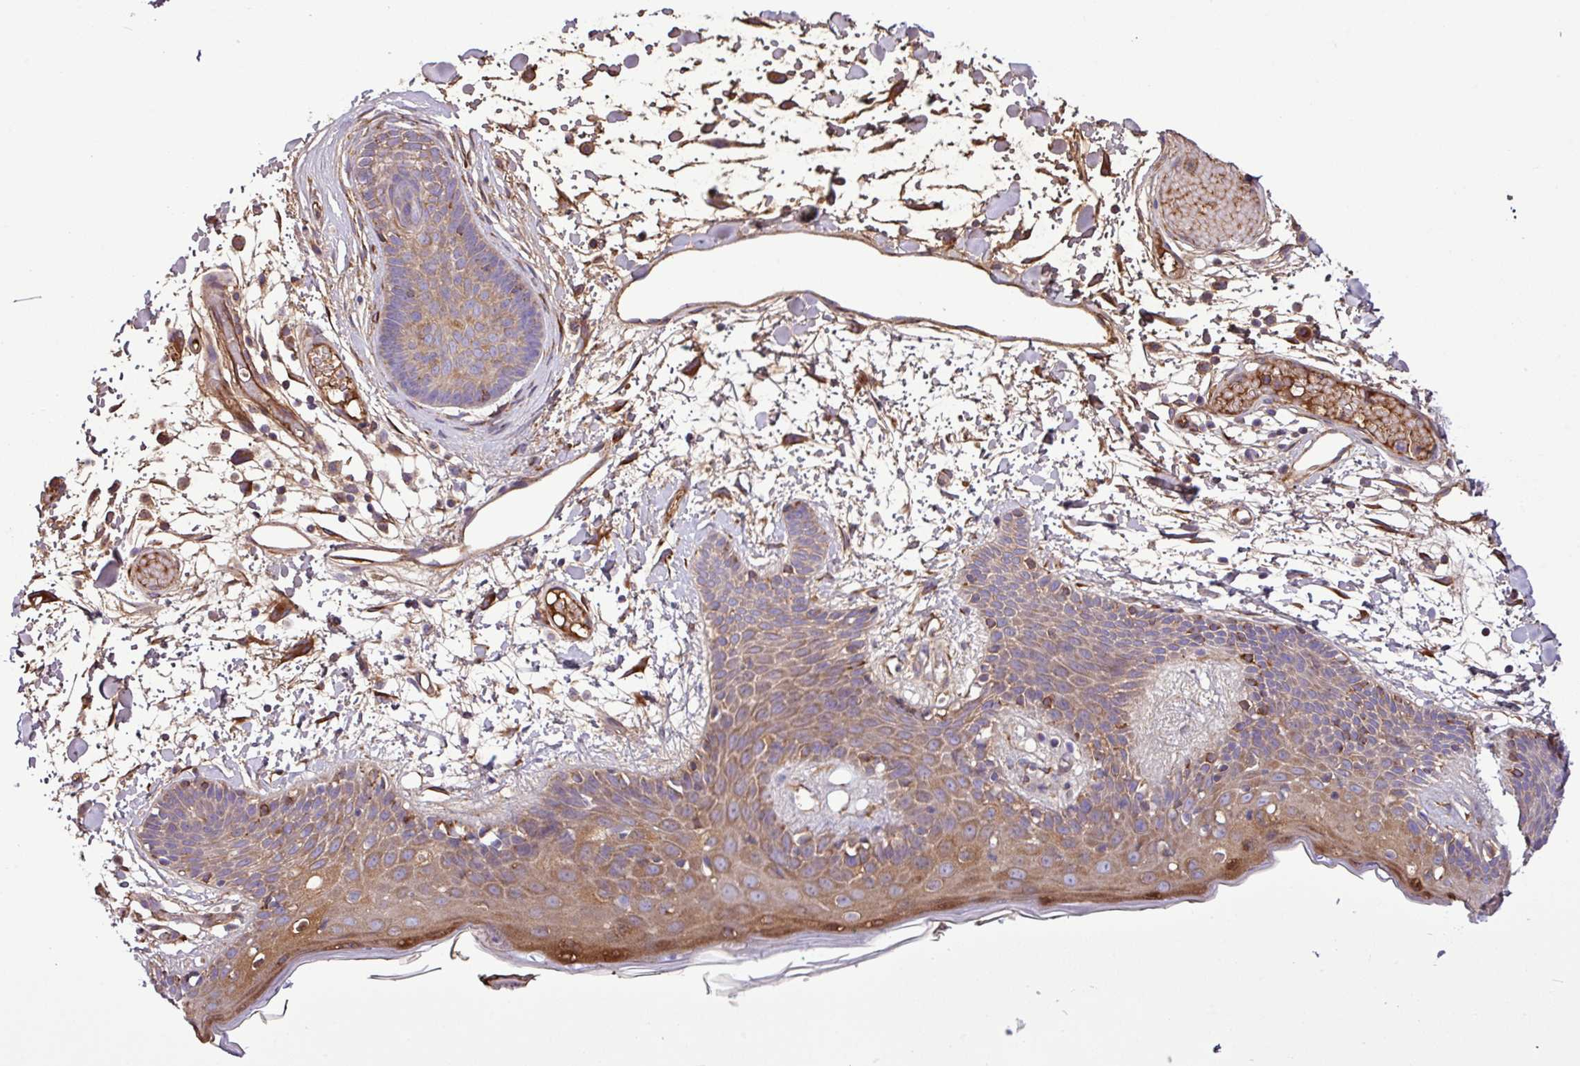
{"staining": {"intensity": "moderate", "quantity": ">75%", "location": "cytoplasmic/membranous"}, "tissue": "skin", "cell_type": "Fibroblasts", "image_type": "normal", "snomed": [{"axis": "morphology", "description": "Normal tissue, NOS"}, {"axis": "topography", "description": "Skin"}], "caption": "Skin stained for a protein exhibits moderate cytoplasmic/membranous positivity in fibroblasts. The staining was performed using DAB (3,3'-diaminobenzidine) to visualize the protein expression in brown, while the nuclei were stained in blue with hematoxylin (Magnification: 20x).", "gene": "CWH43", "patient": {"sex": "male", "age": 79}}